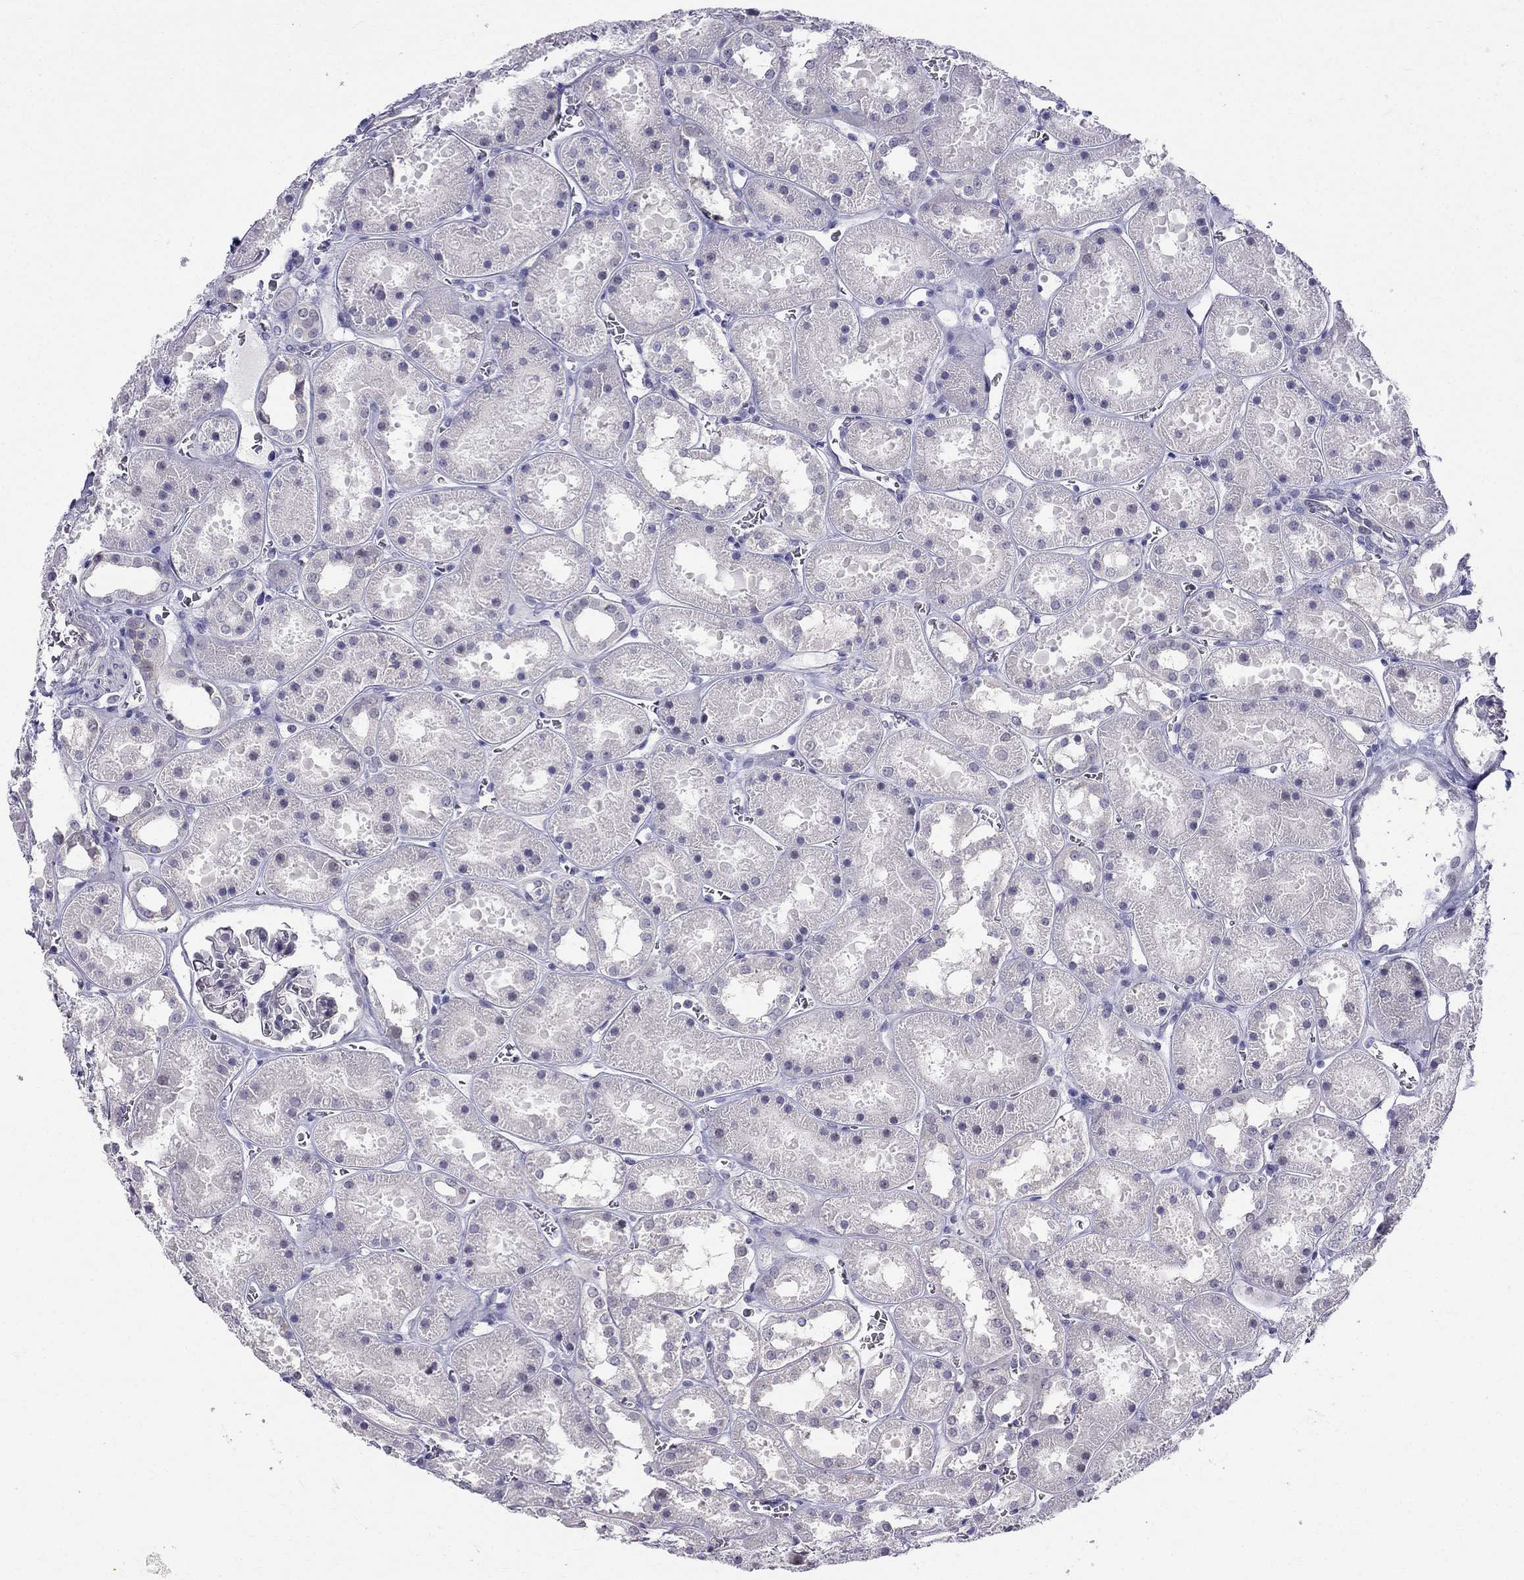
{"staining": {"intensity": "negative", "quantity": "none", "location": "none"}, "tissue": "kidney", "cell_type": "Cells in glomeruli", "image_type": "normal", "snomed": [{"axis": "morphology", "description": "Normal tissue, NOS"}, {"axis": "topography", "description": "Kidney"}], "caption": "Immunohistochemical staining of unremarkable kidney demonstrates no significant expression in cells in glomeruli. (Brightfield microscopy of DAB immunohistochemistry at high magnification).", "gene": "BAG5", "patient": {"sex": "female", "age": 41}}